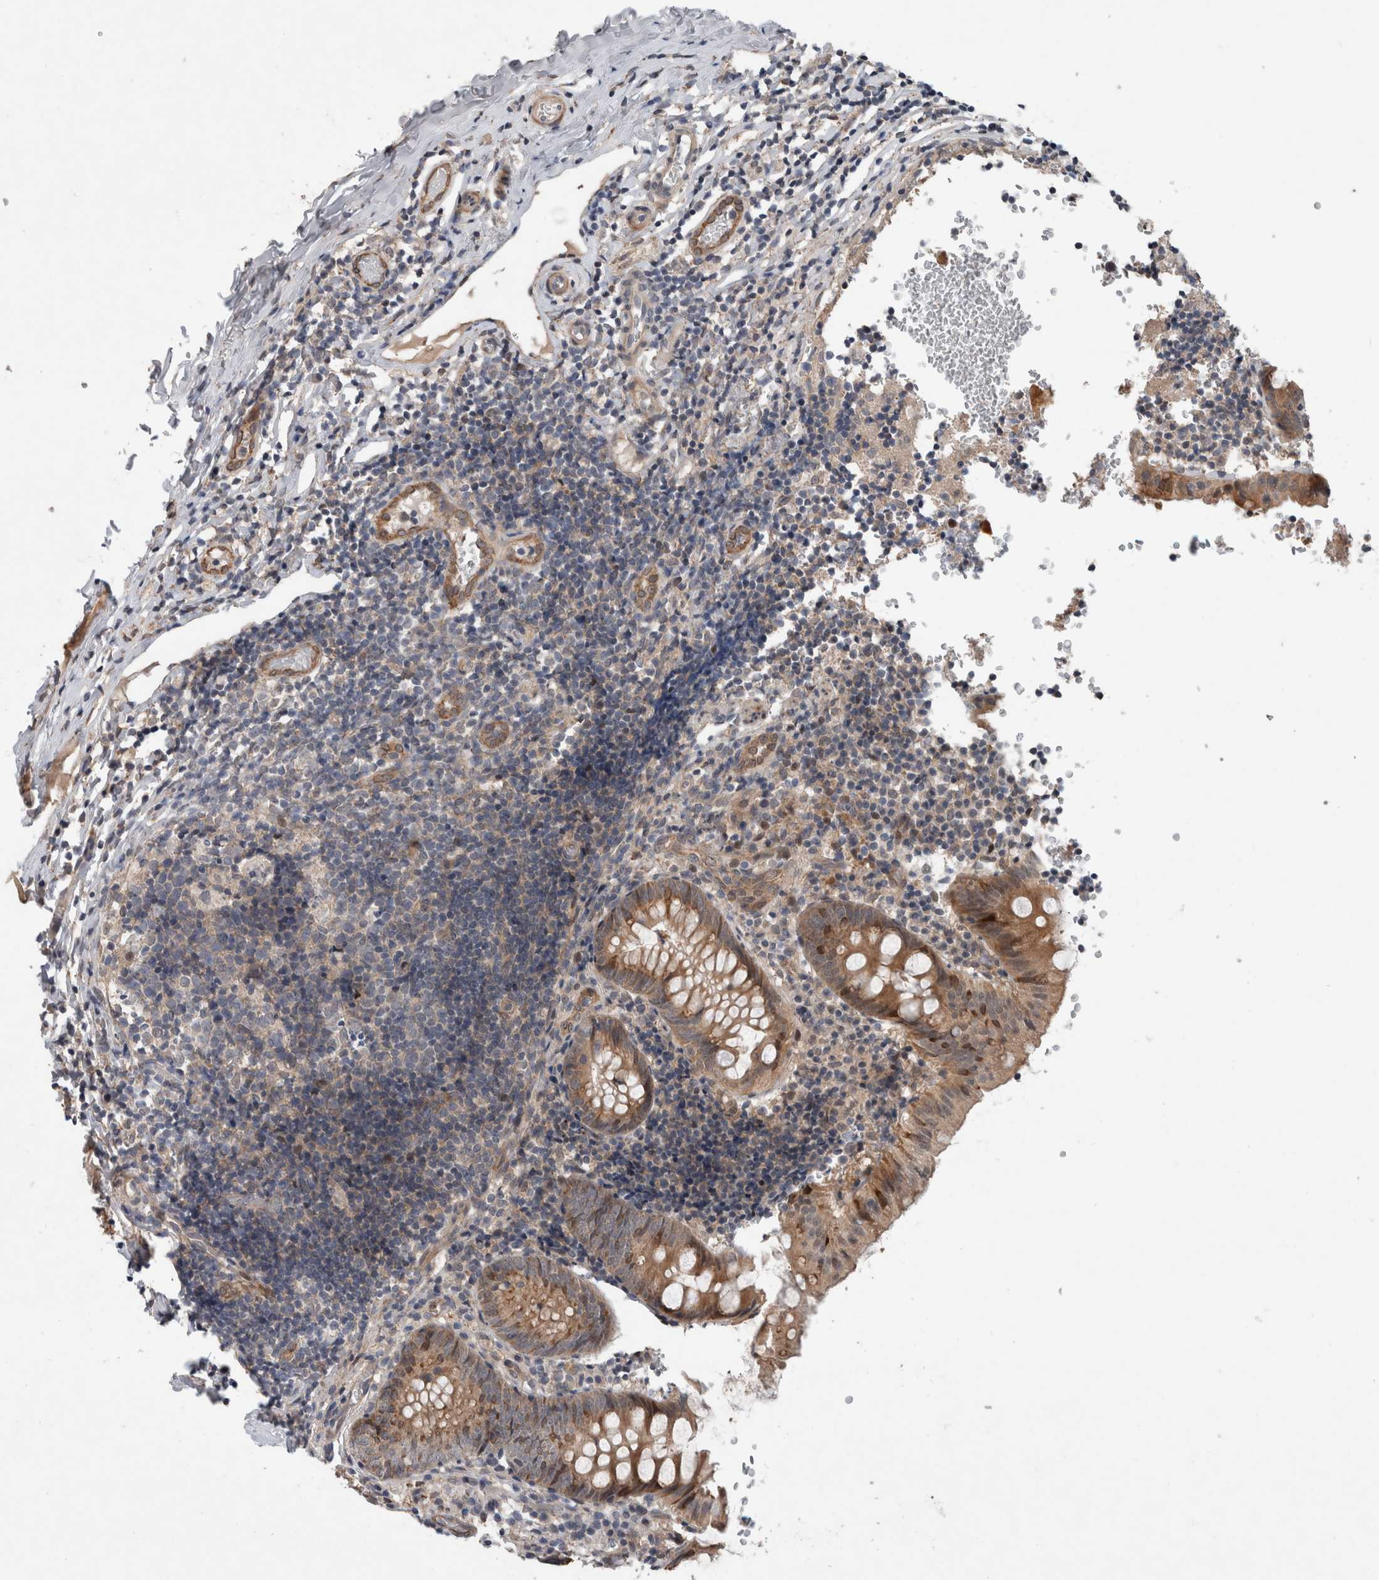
{"staining": {"intensity": "moderate", "quantity": ">75%", "location": "cytoplasmic/membranous"}, "tissue": "appendix", "cell_type": "Glandular cells", "image_type": "normal", "snomed": [{"axis": "morphology", "description": "Normal tissue, NOS"}, {"axis": "topography", "description": "Appendix"}], "caption": "This micrograph displays IHC staining of normal human appendix, with medium moderate cytoplasmic/membranous positivity in approximately >75% of glandular cells.", "gene": "GIMAP6", "patient": {"sex": "male", "age": 8}}